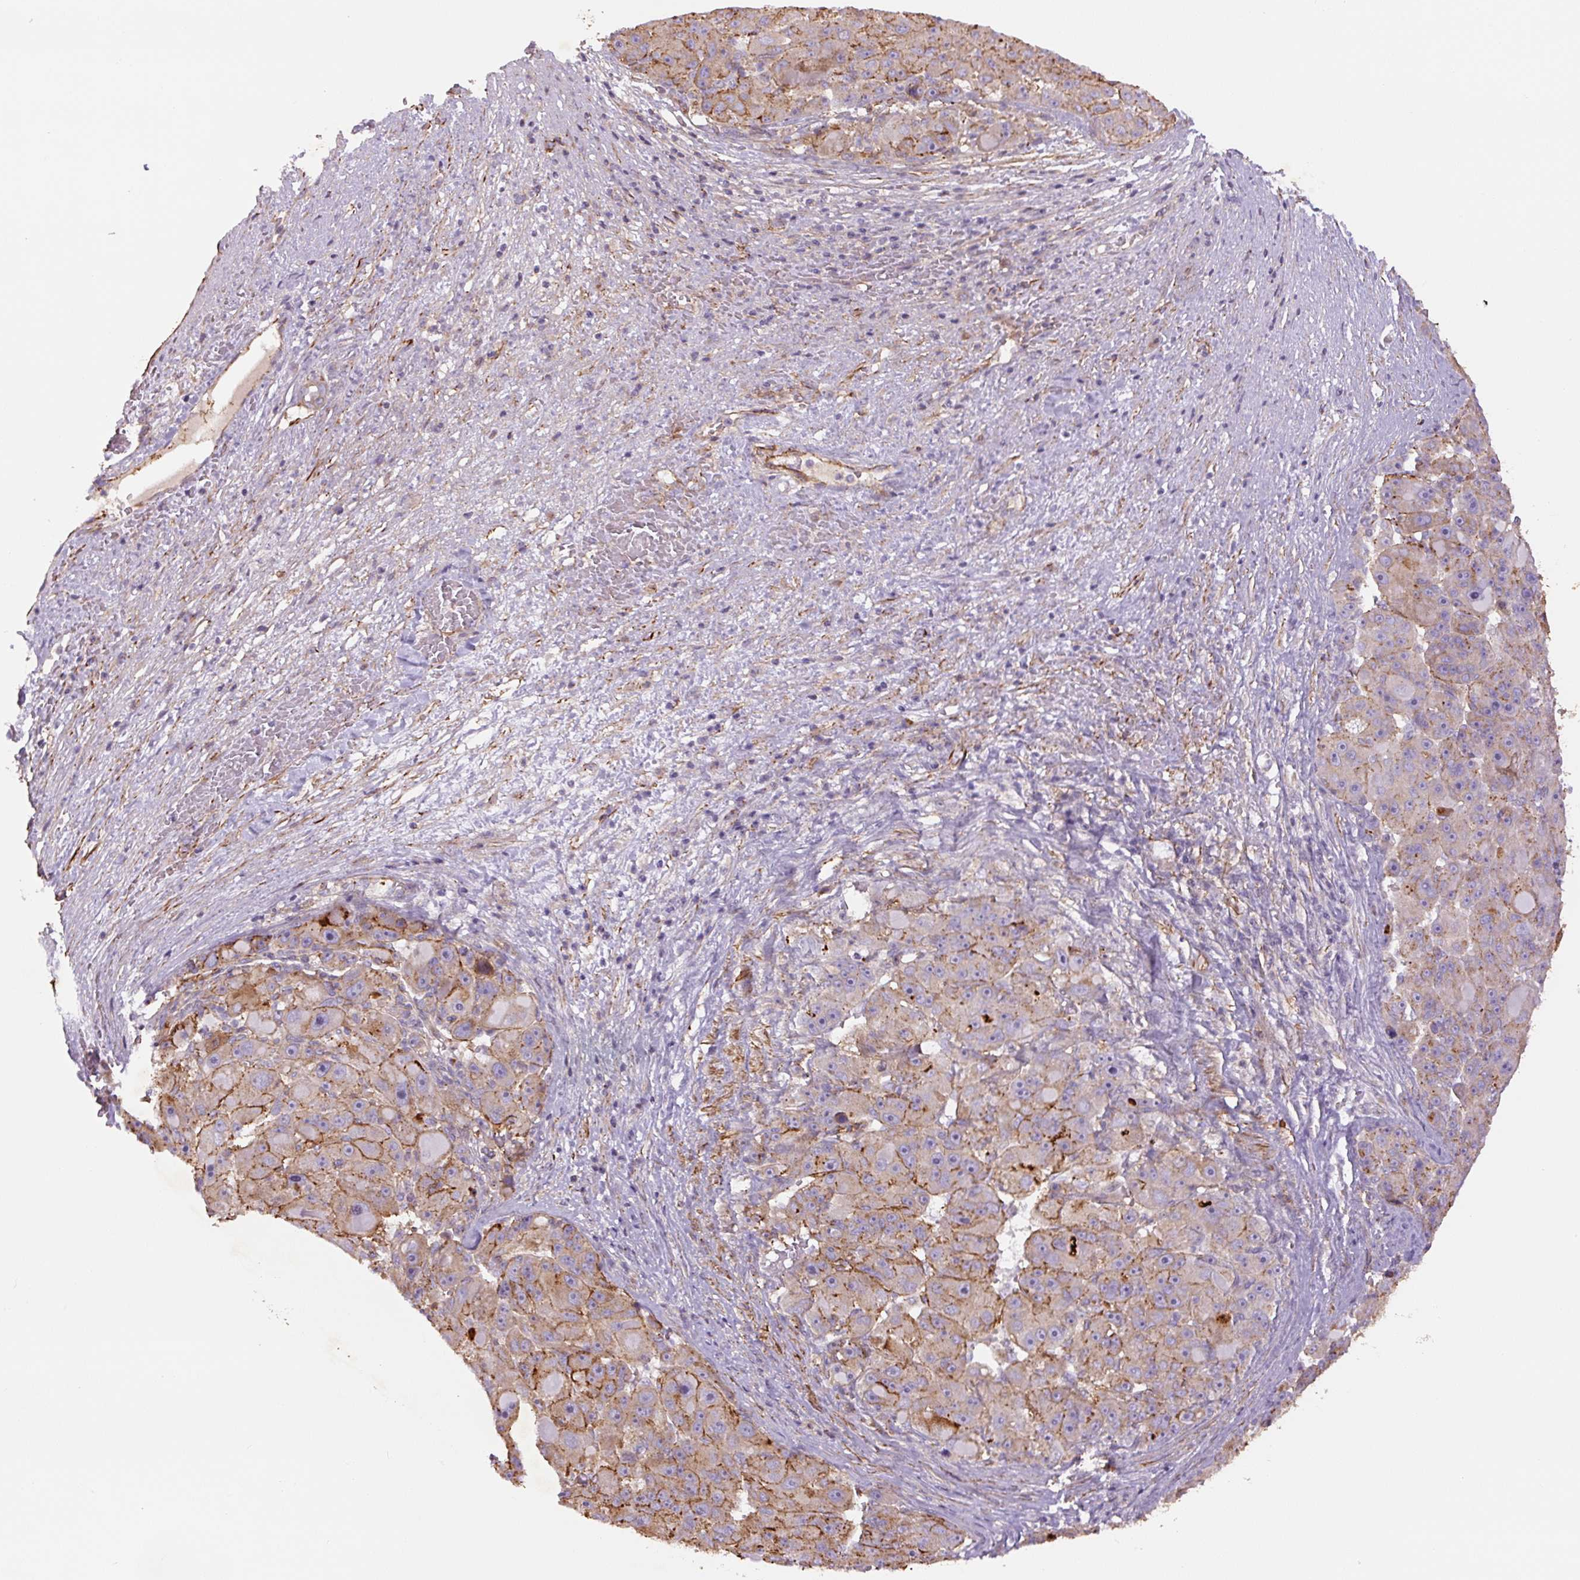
{"staining": {"intensity": "moderate", "quantity": "25%-75%", "location": "cytoplasmic/membranous"}, "tissue": "liver cancer", "cell_type": "Tumor cells", "image_type": "cancer", "snomed": [{"axis": "morphology", "description": "Carcinoma, Hepatocellular, NOS"}, {"axis": "topography", "description": "Liver"}], "caption": "IHC of liver cancer (hepatocellular carcinoma) demonstrates medium levels of moderate cytoplasmic/membranous positivity in about 25%-75% of tumor cells.", "gene": "CCNI2", "patient": {"sex": "male", "age": 76}}